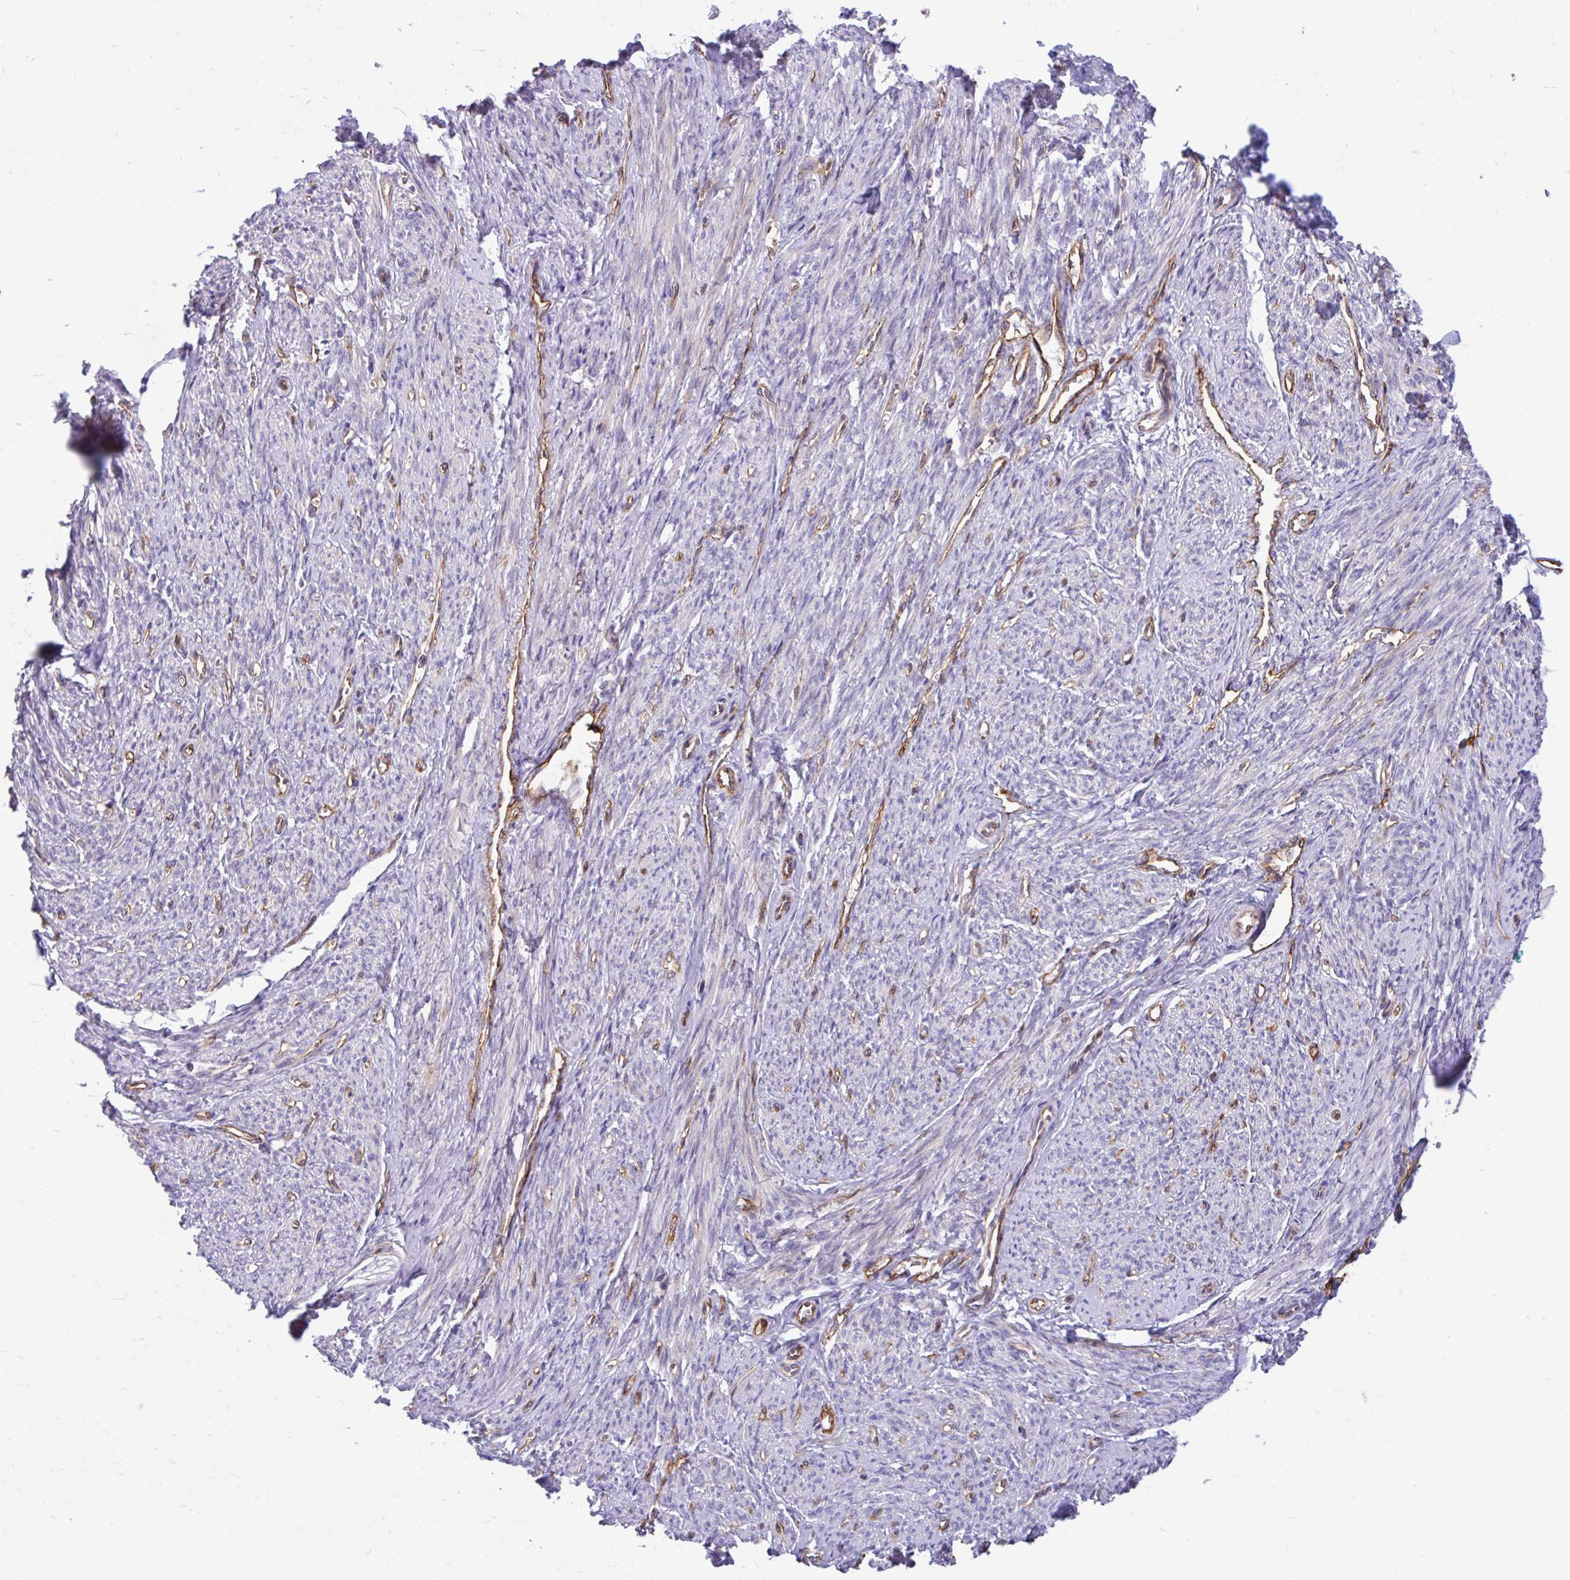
{"staining": {"intensity": "moderate", "quantity": "25%-75%", "location": "cytoplasmic/membranous"}, "tissue": "smooth muscle", "cell_type": "Smooth muscle cells", "image_type": "normal", "snomed": [{"axis": "morphology", "description": "Normal tissue, NOS"}, {"axis": "topography", "description": "Smooth muscle"}], "caption": "Immunohistochemistry of unremarkable smooth muscle shows medium levels of moderate cytoplasmic/membranous positivity in approximately 25%-75% of smooth muscle cells.", "gene": "ESPNL", "patient": {"sex": "female", "age": 65}}